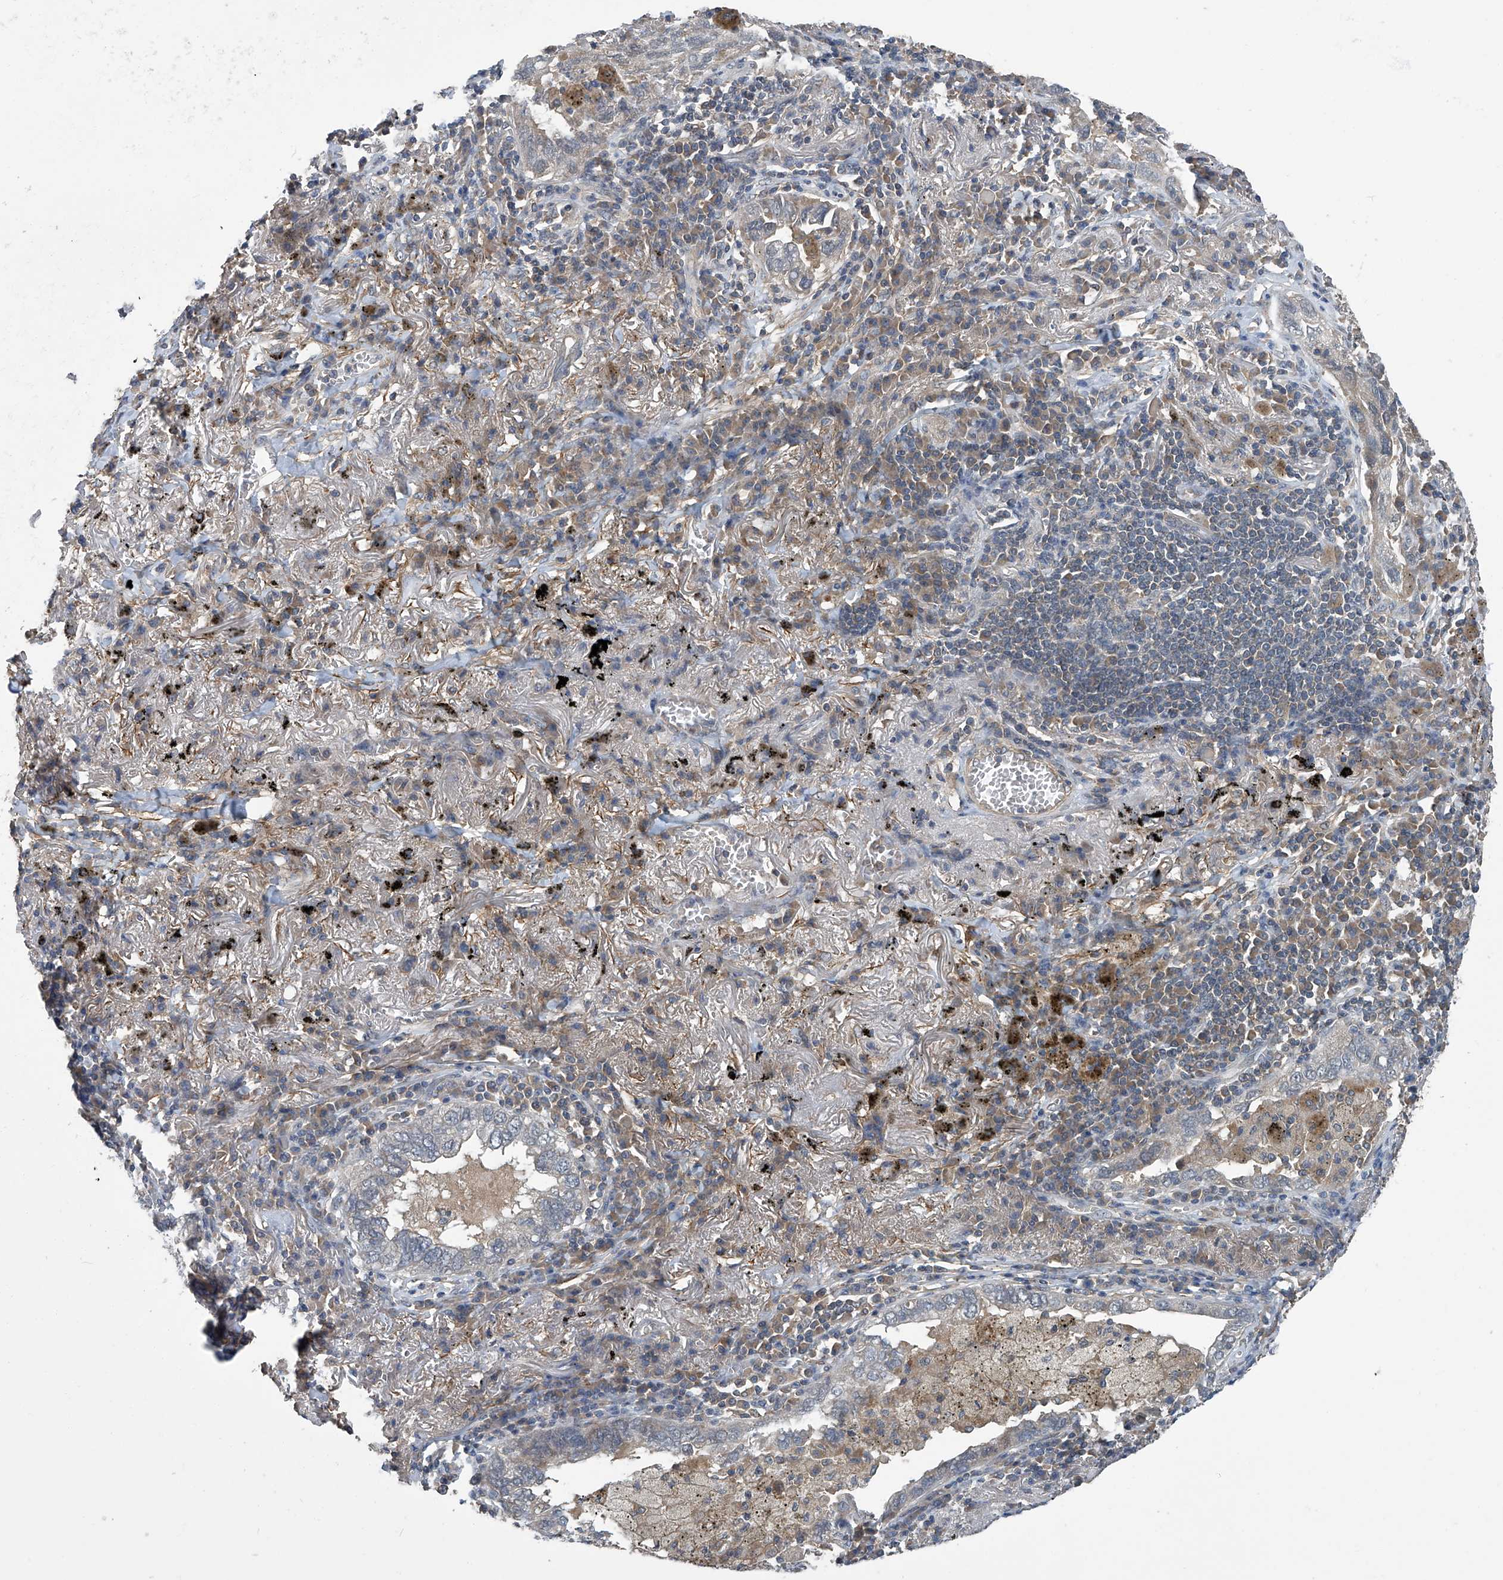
{"staining": {"intensity": "negative", "quantity": "none", "location": "none"}, "tissue": "lung cancer", "cell_type": "Tumor cells", "image_type": "cancer", "snomed": [{"axis": "morphology", "description": "Adenocarcinoma, NOS"}, {"axis": "topography", "description": "Lung"}], "caption": "Lung adenocarcinoma was stained to show a protein in brown. There is no significant expression in tumor cells.", "gene": "ANKRD34A", "patient": {"sex": "male", "age": 65}}